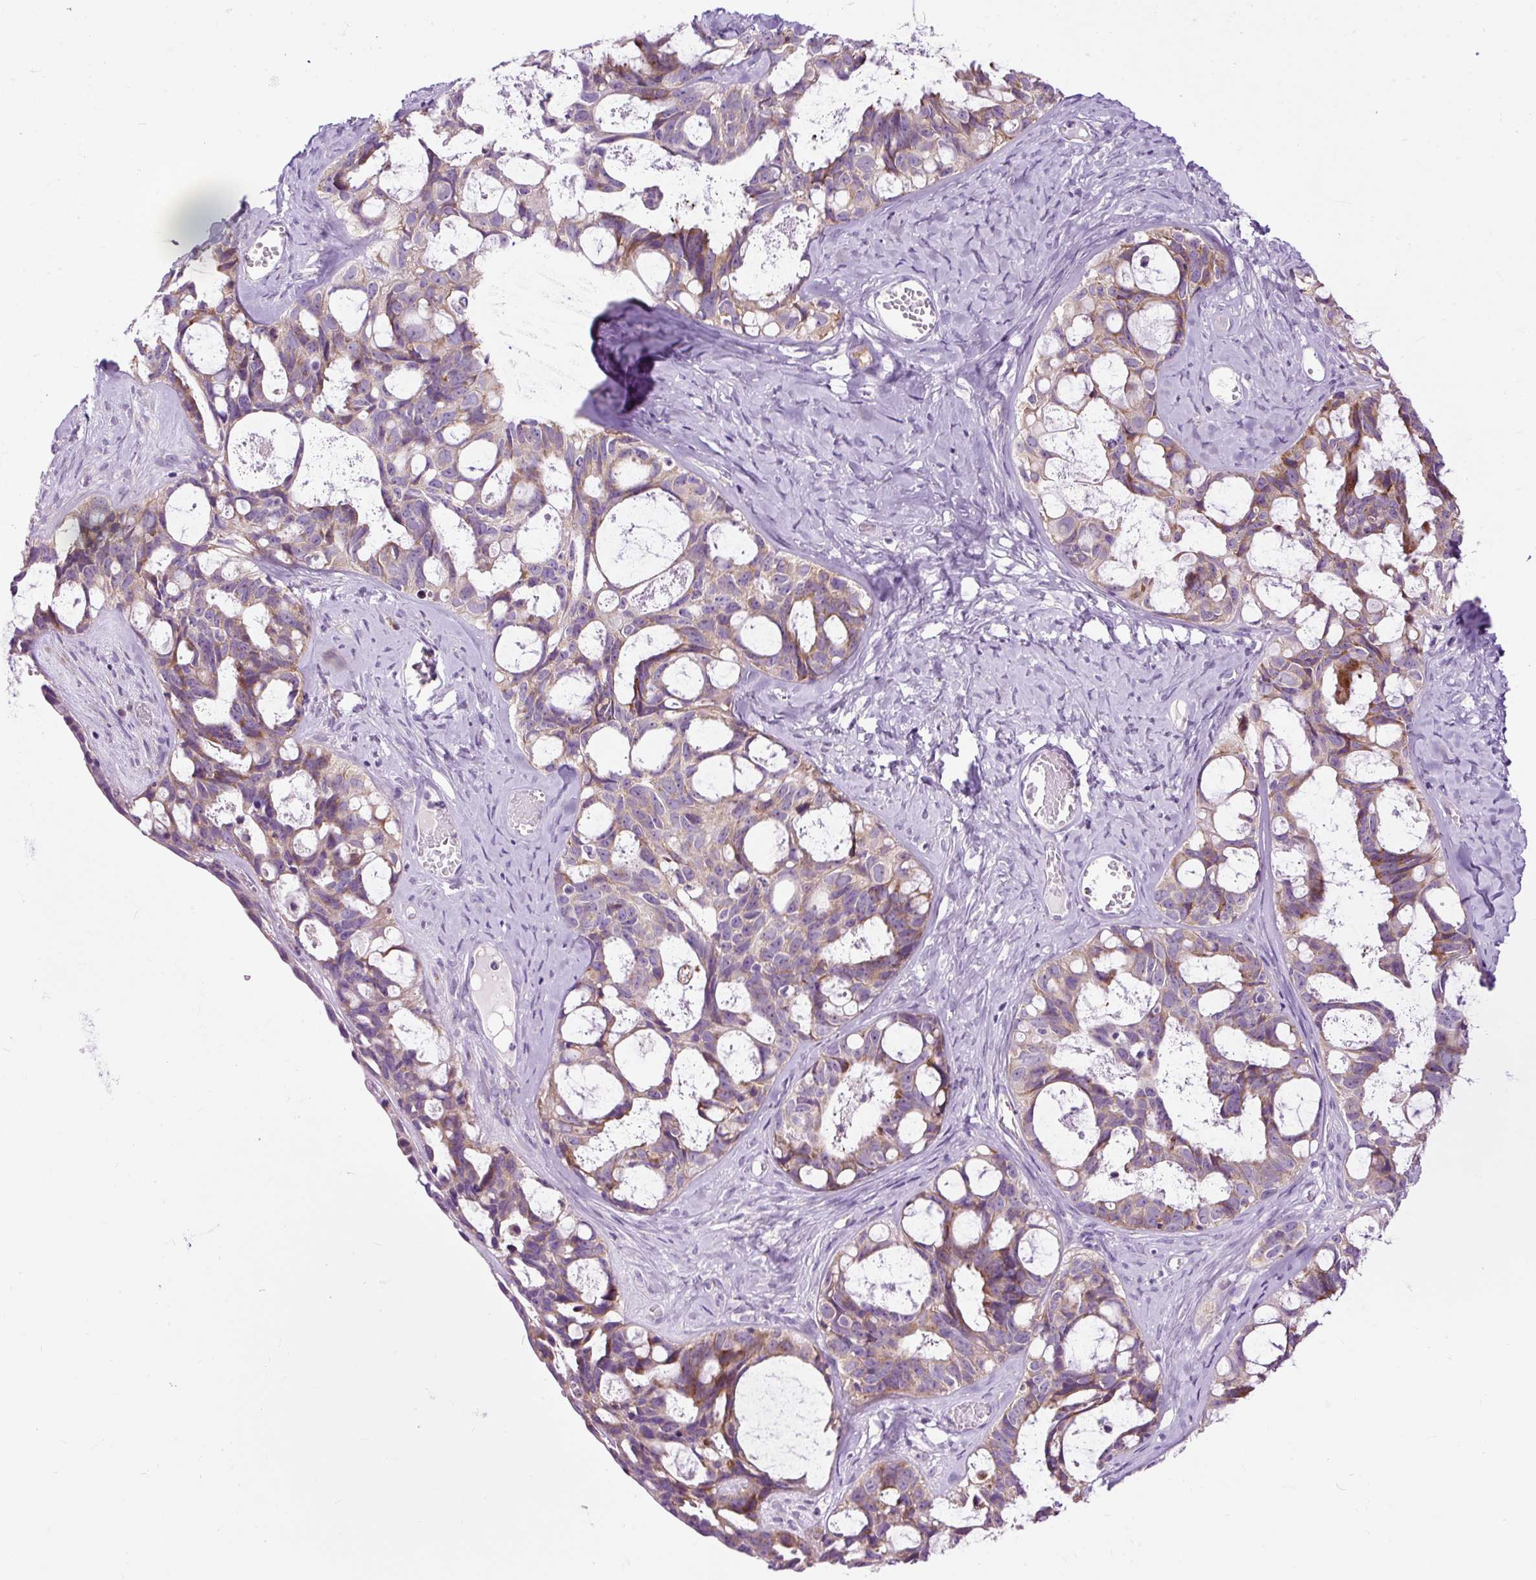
{"staining": {"intensity": "moderate", "quantity": "25%-75%", "location": "cytoplasmic/membranous"}, "tissue": "ovarian cancer", "cell_type": "Tumor cells", "image_type": "cancer", "snomed": [{"axis": "morphology", "description": "Cystadenocarcinoma, serous, NOS"}, {"axis": "topography", "description": "Ovary"}], "caption": "Immunohistochemical staining of human serous cystadenocarcinoma (ovarian) shows moderate cytoplasmic/membranous protein positivity in about 25%-75% of tumor cells.", "gene": "FMC1", "patient": {"sex": "female", "age": 69}}